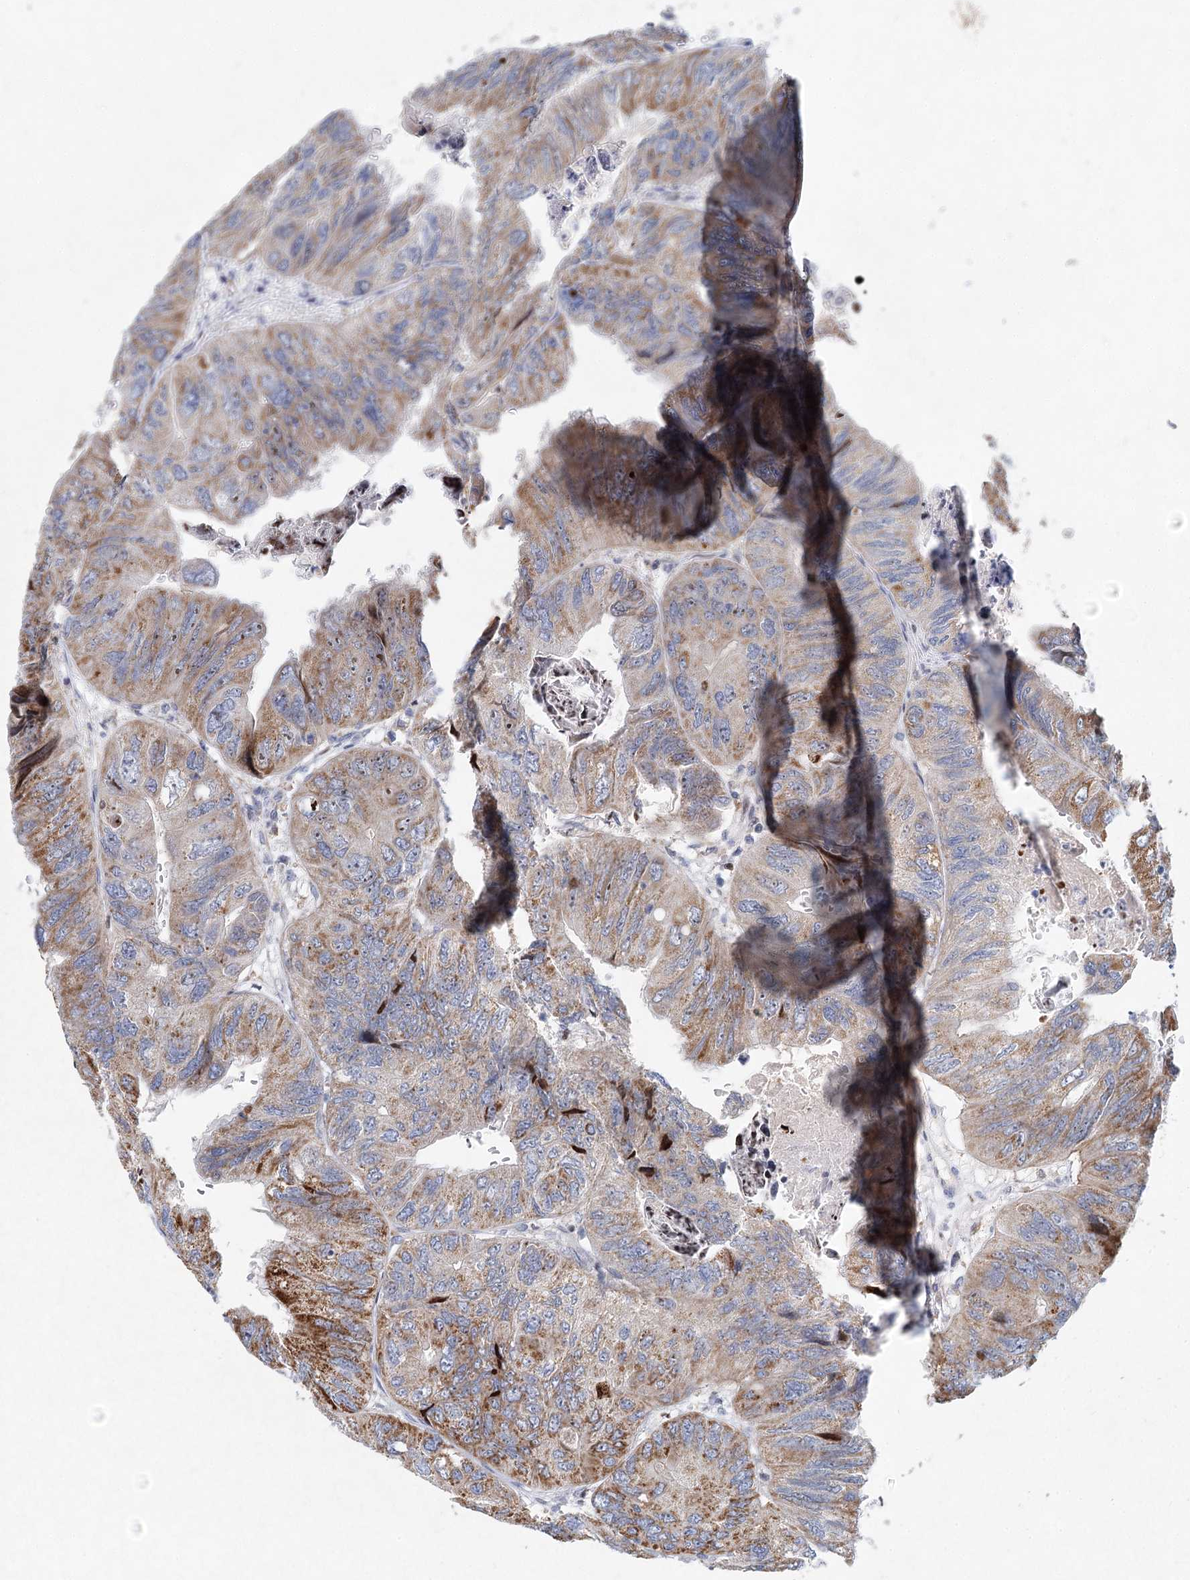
{"staining": {"intensity": "moderate", "quantity": ">75%", "location": "cytoplasmic/membranous,nuclear"}, "tissue": "colorectal cancer", "cell_type": "Tumor cells", "image_type": "cancer", "snomed": [{"axis": "morphology", "description": "Adenocarcinoma, NOS"}, {"axis": "topography", "description": "Rectum"}], "caption": "Colorectal cancer (adenocarcinoma) stained for a protein (brown) displays moderate cytoplasmic/membranous and nuclear positive expression in about >75% of tumor cells.", "gene": "XPO6", "patient": {"sex": "male", "age": 63}}